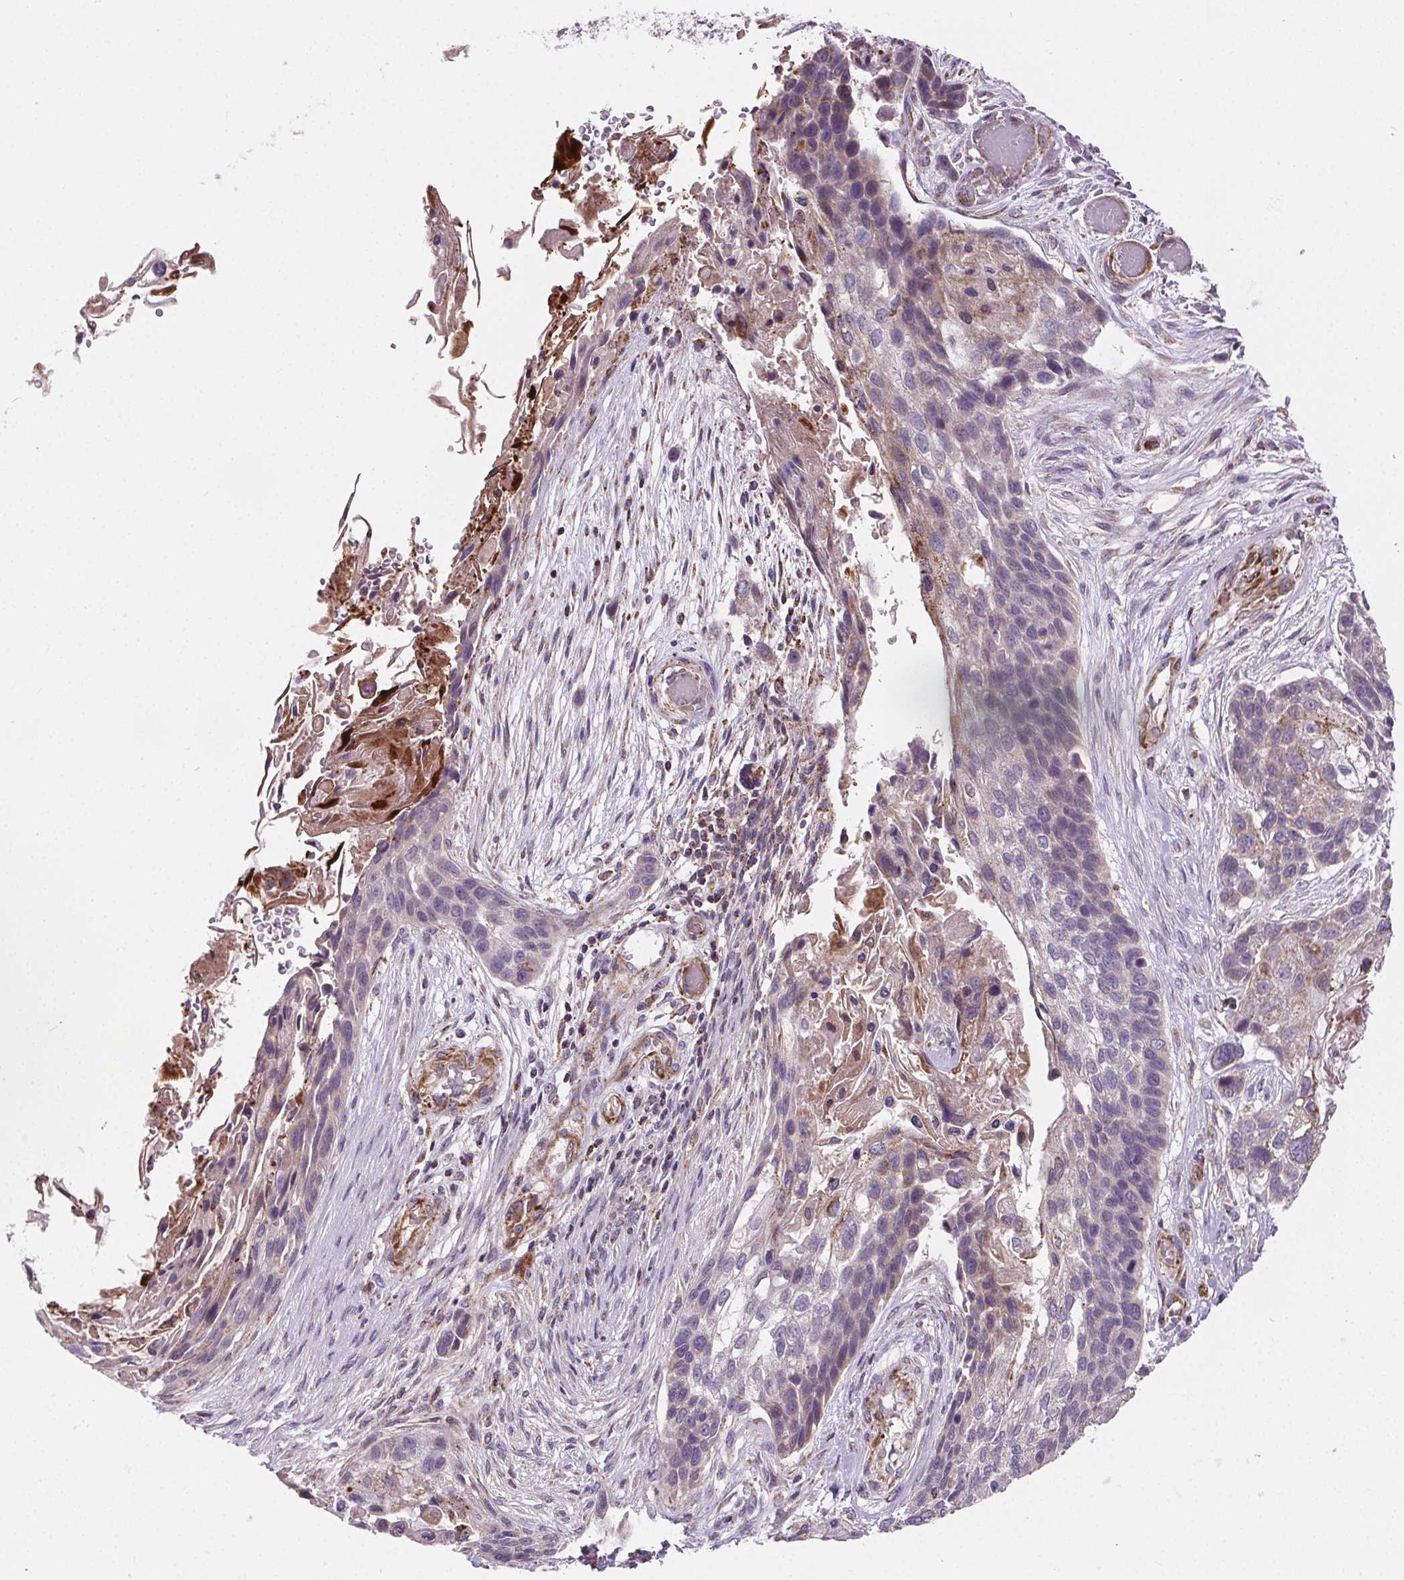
{"staining": {"intensity": "moderate", "quantity": "<25%", "location": "cytoplasmic/membranous"}, "tissue": "lung cancer", "cell_type": "Tumor cells", "image_type": "cancer", "snomed": [{"axis": "morphology", "description": "Squamous cell carcinoma, NOS"}, {"axis": "topography", "description": "Lung"}], "caption": "Immunohistochemical staining of human lung cancer reveals moderate cytoplasmic/membranous protein expression in approximately <25% of tumor cells.", "gene": "GOLT1B", "patient": {"sex": "male", "age": 69}}